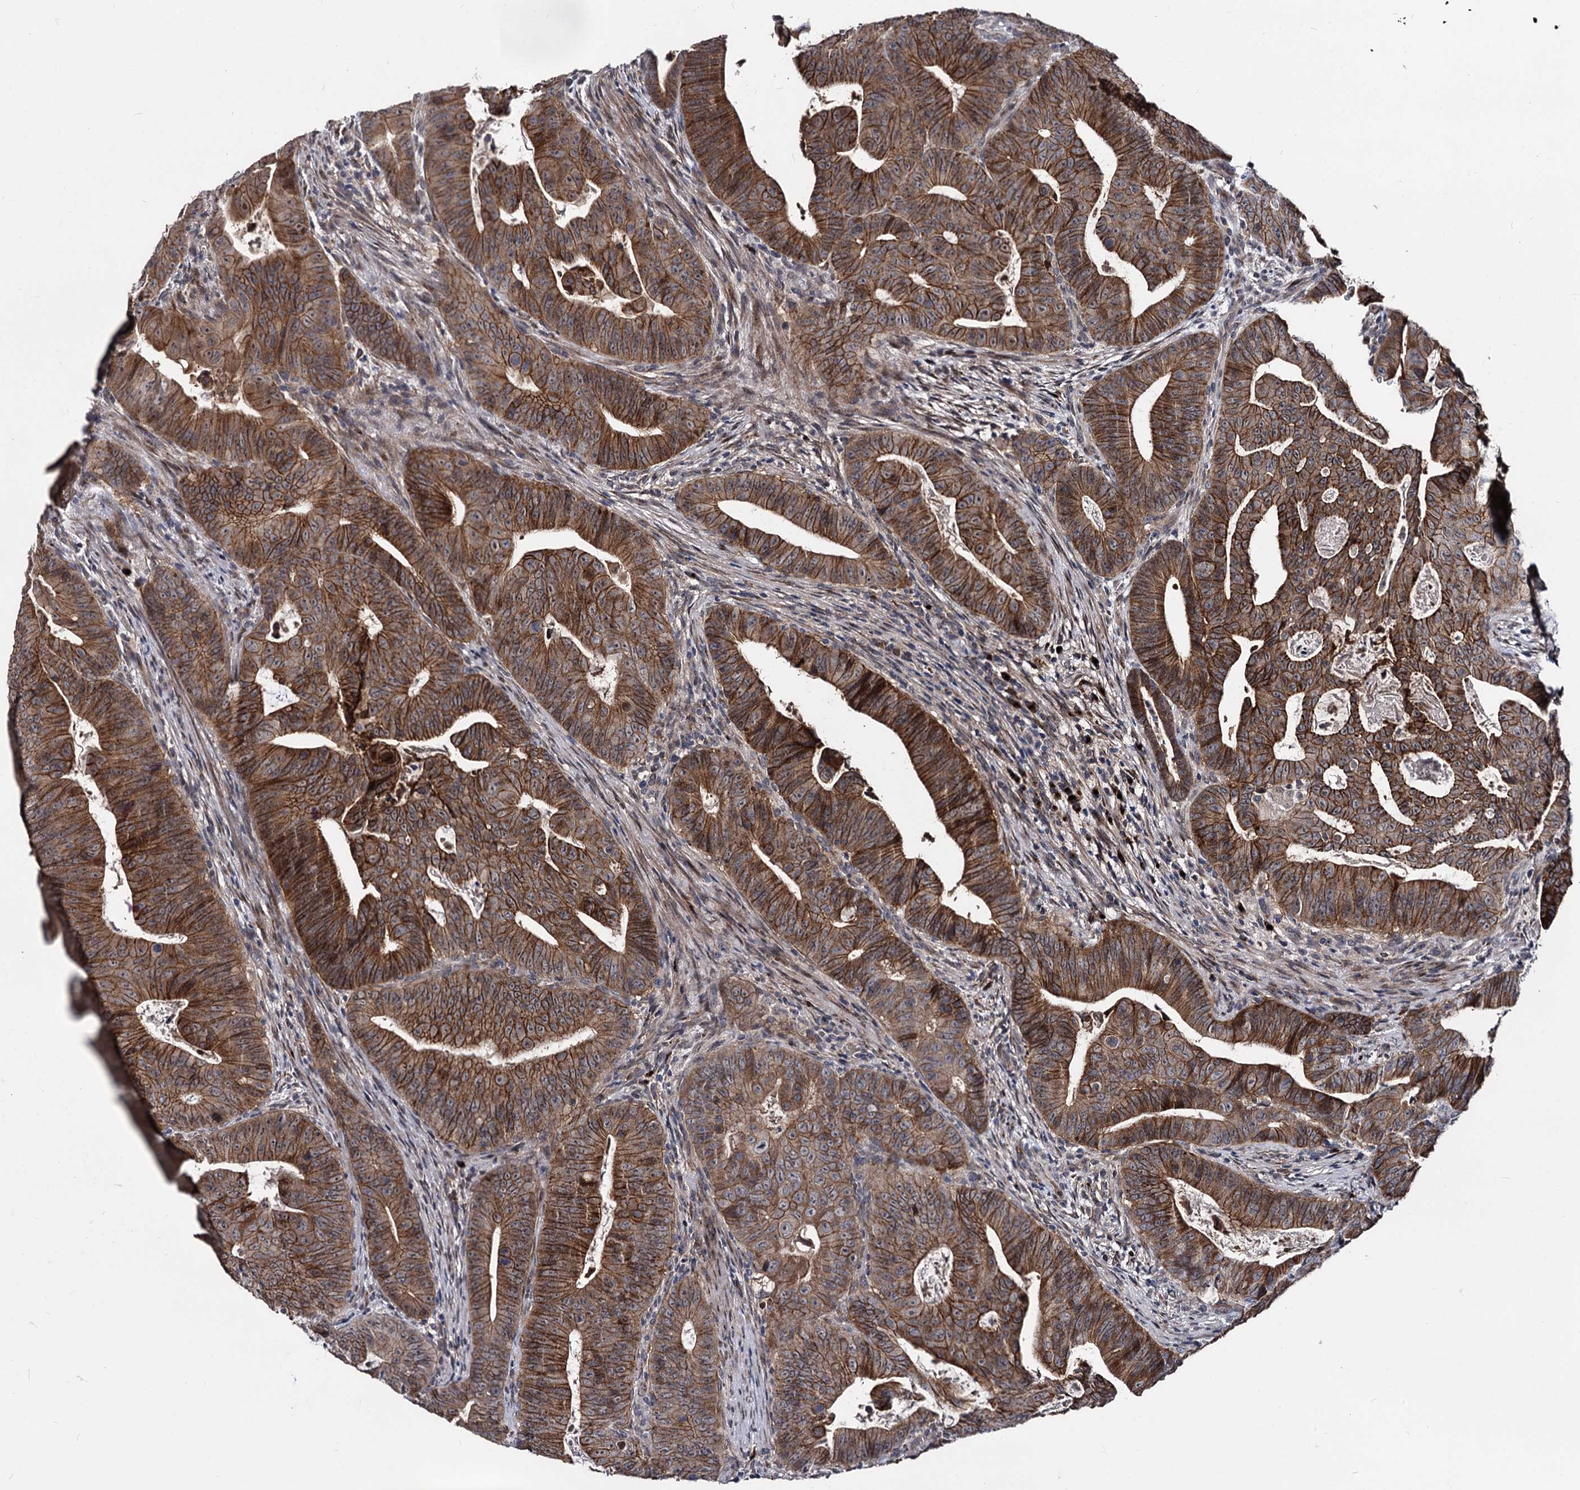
{"staining": {"intensity": "strong", "quantity": ">75%", "location": "cytoplasmic/membranous"}, "tissue": "colorectal cancer", "cell_type": "Tumor cells", "image_type": "cancer", "snomed": [{"axis": "morphology", "description": "Adenocarcinoma, NOS"}, {"axis": "topography", "description": "Rectum"}], "caption": "Adenocarcinoma (colorectal) stained with a brown dye displays strong cytoplasmic/membranous positive expression in about >75% of tumor cells.", "gene": "SMAGP", "patient": {"sex": "female", "age": 75}}